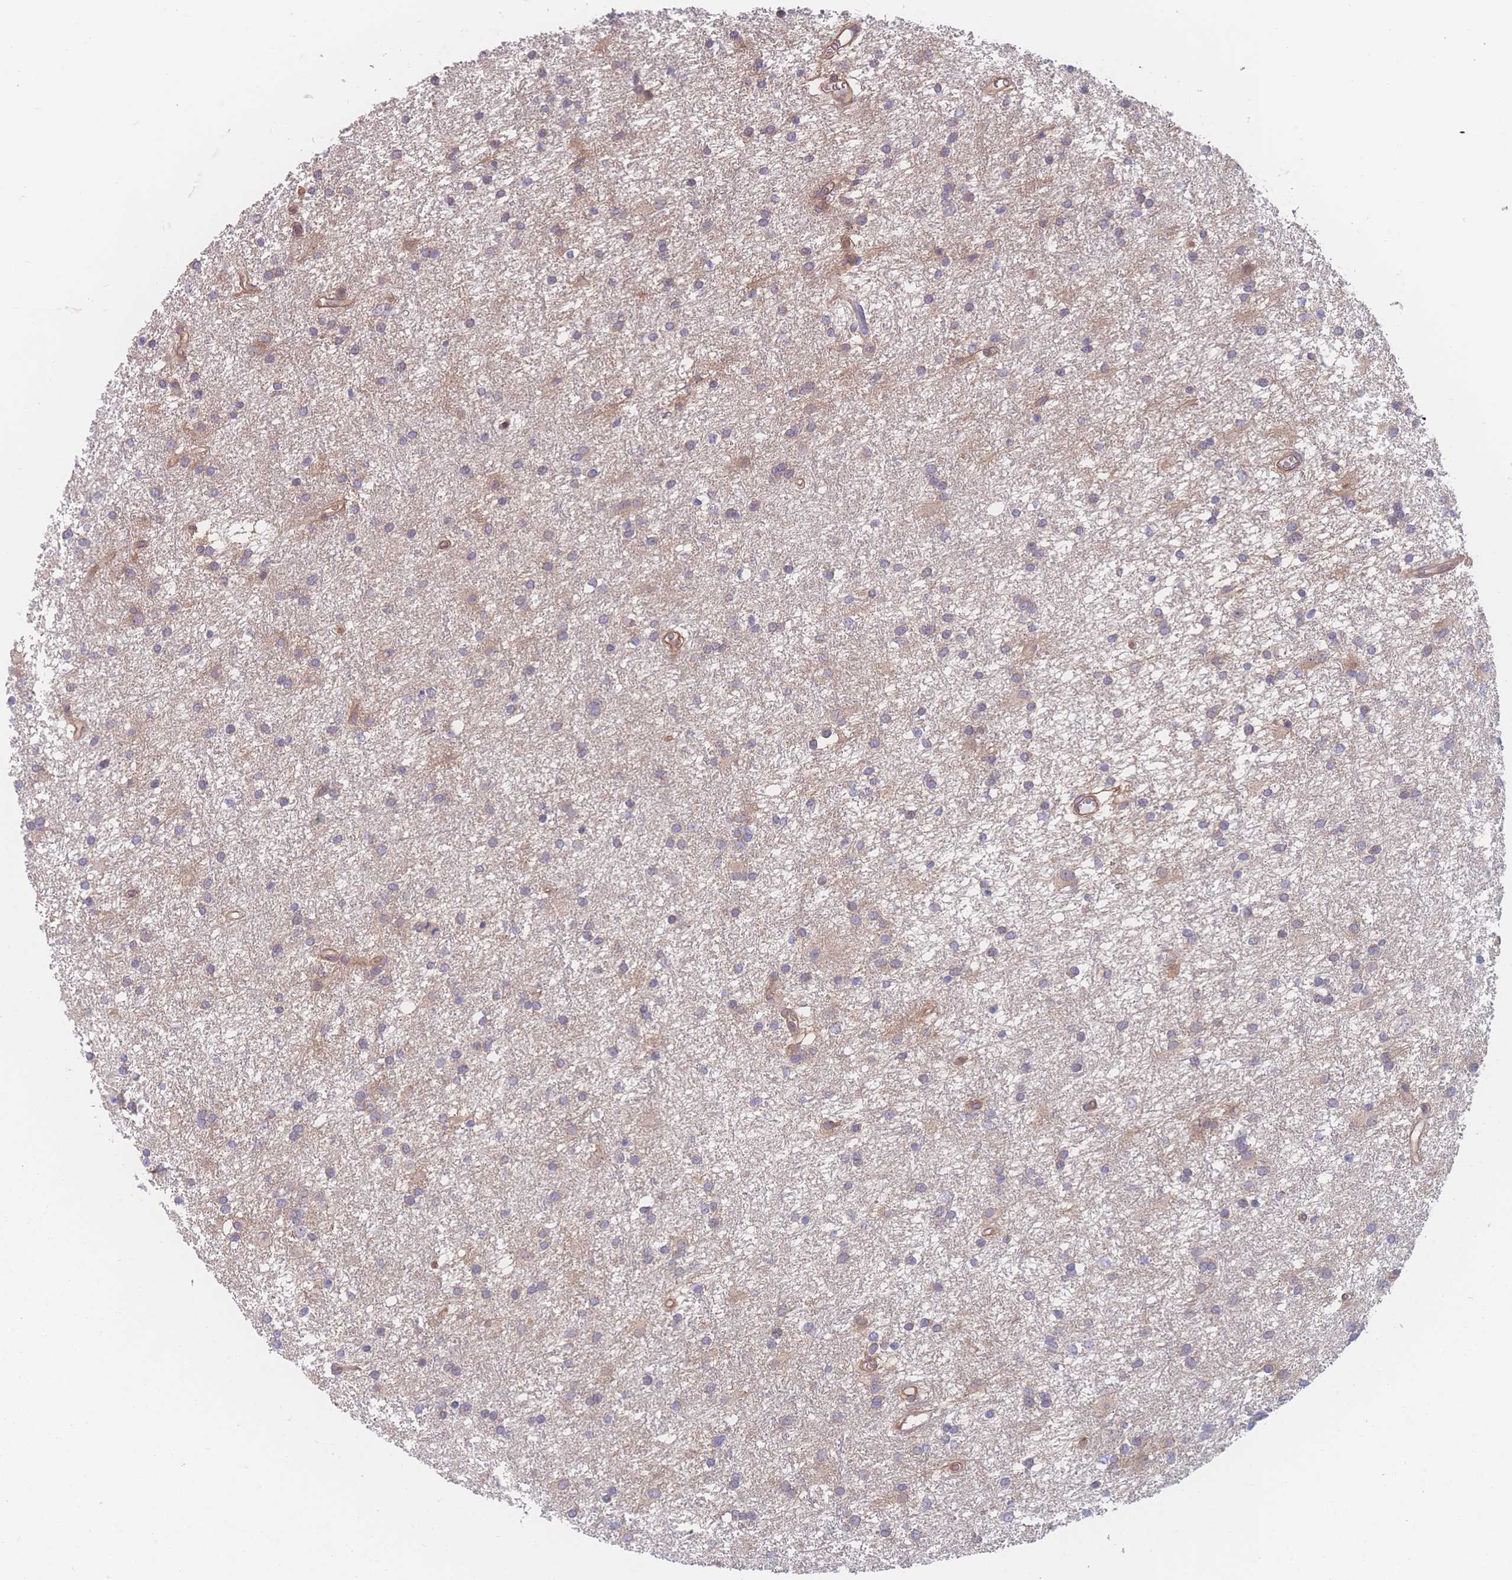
{"staining": {"intensity": "weak", "quantity": ">75%", "location": "cytoplasmic/membranous"}, "tissue": "glioma", "cell_type": "Tumor cells", "image_type": "cancer", "snomed": [{"axis": "morphology", "description": "Glioma, malignant, High grade"}, {"axis": "topography", "description": "Brain"}], "caption": "This micrograph displays immunohistochemistry staining of glioma, with low weak cytoplasmic/membranous positivity in approximately >75% of tumor cells.", "gene": "CFAP97", "patient": {"sex": "female", "age": 50}}